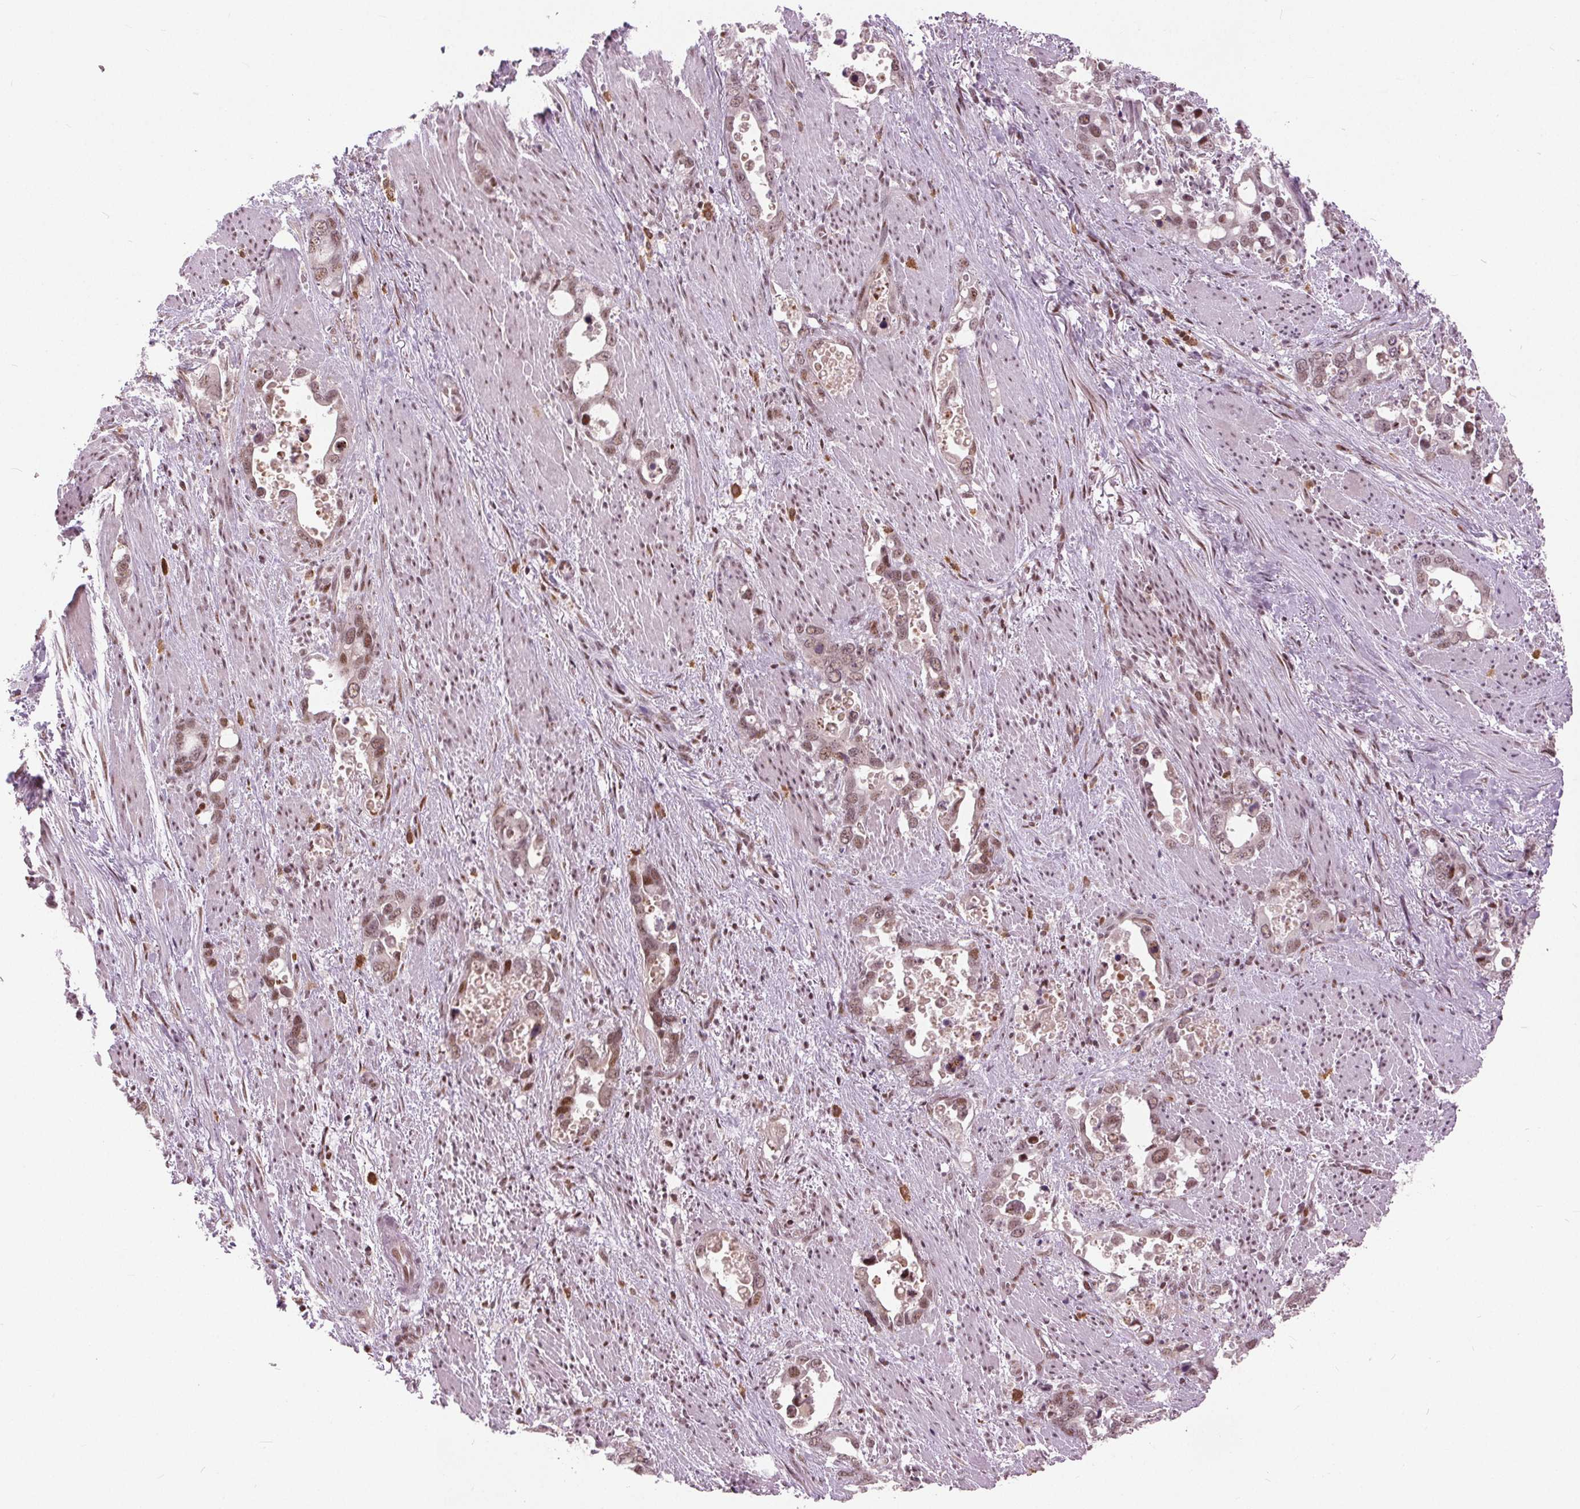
{"staining": {"intensity": "moderate", "quantity": ">75%", "location": "nuclear"}, "tissue": "stomach cancer", "cell_type": "Tumor cells", "image_type": "cancer", "snomed": [{"axis": "morphology", "description": "Normal tissue, NOS"}, {"axis": "morphology", "description": "Adenocarcinoma, NOS"}, {"axis": "topography", "description": "Esophagus"}, {"axis": "topography", "description": "Stomach, upper"}], "caption": "An immunohistochemistry histopathology image of tumor tissue is shown. Protein staining in brown labels moderate nuclear positivity in stomach cancer within tumor cells.", "gene": "TTC34", "patient": {"sex": "male", "age": 74}}